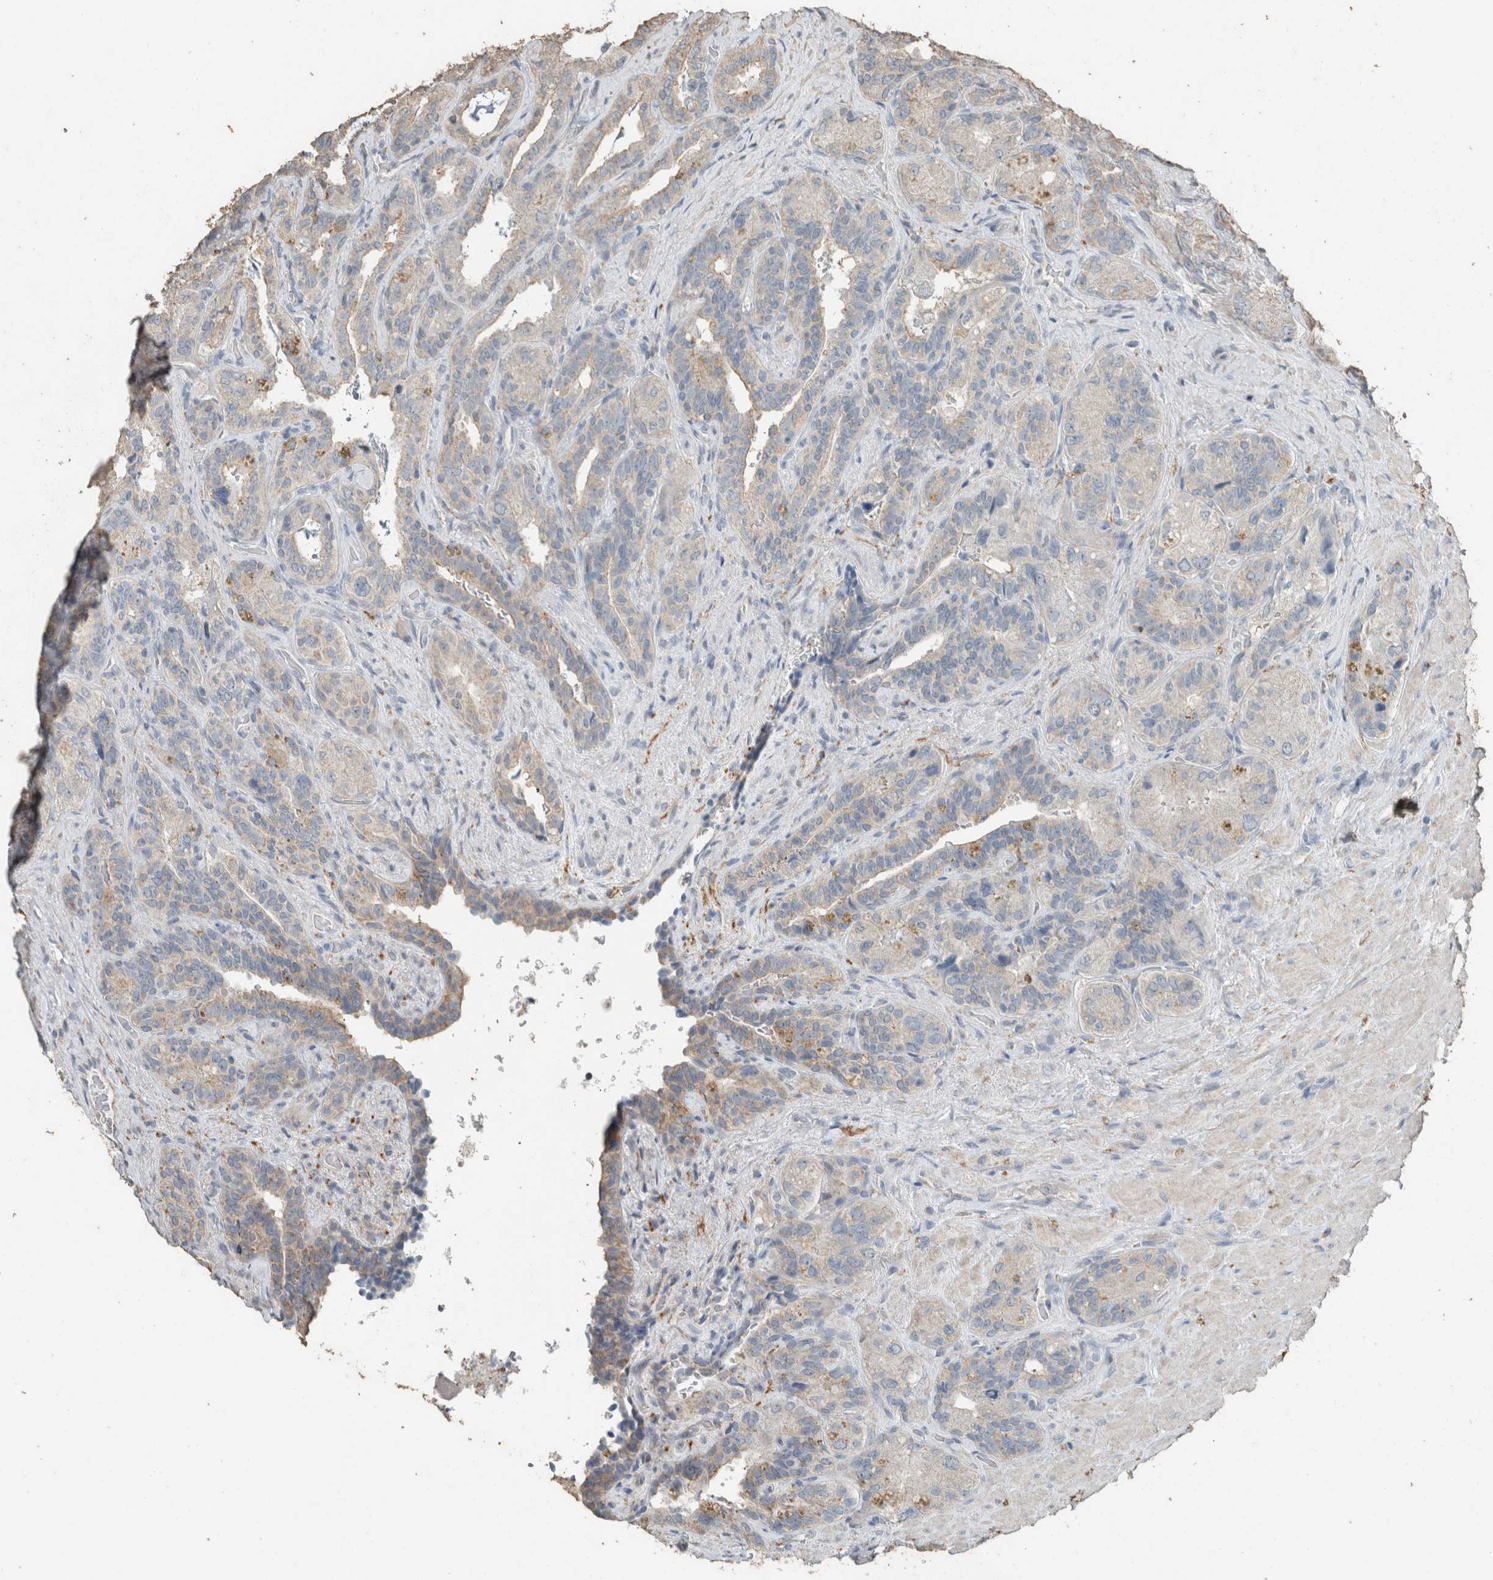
{"staining": {"intensity": "moderate", "quantity": "25%-75%", "location": "cytoplasmic/membranous"}, "tissue": "seminal vesicle", "cell_type": "Glandular cells", "image_type": "normal", "snomed": [{"axis": "morphology", "description": "Normal tissue, NOS"}, {"axis": "topography", "description": "Prostate"}, {"axis": "topography", "description": "Seminal veicle"}], "caption": "Brown immunohistochemical staining in benign seminal vesicle demonstrates moderate cytoplasmic/membranous positivity in about 25%-75% of glandular cells.", "gene": "ACVR2B", "patient": {"sex": "male", "age": 67}}